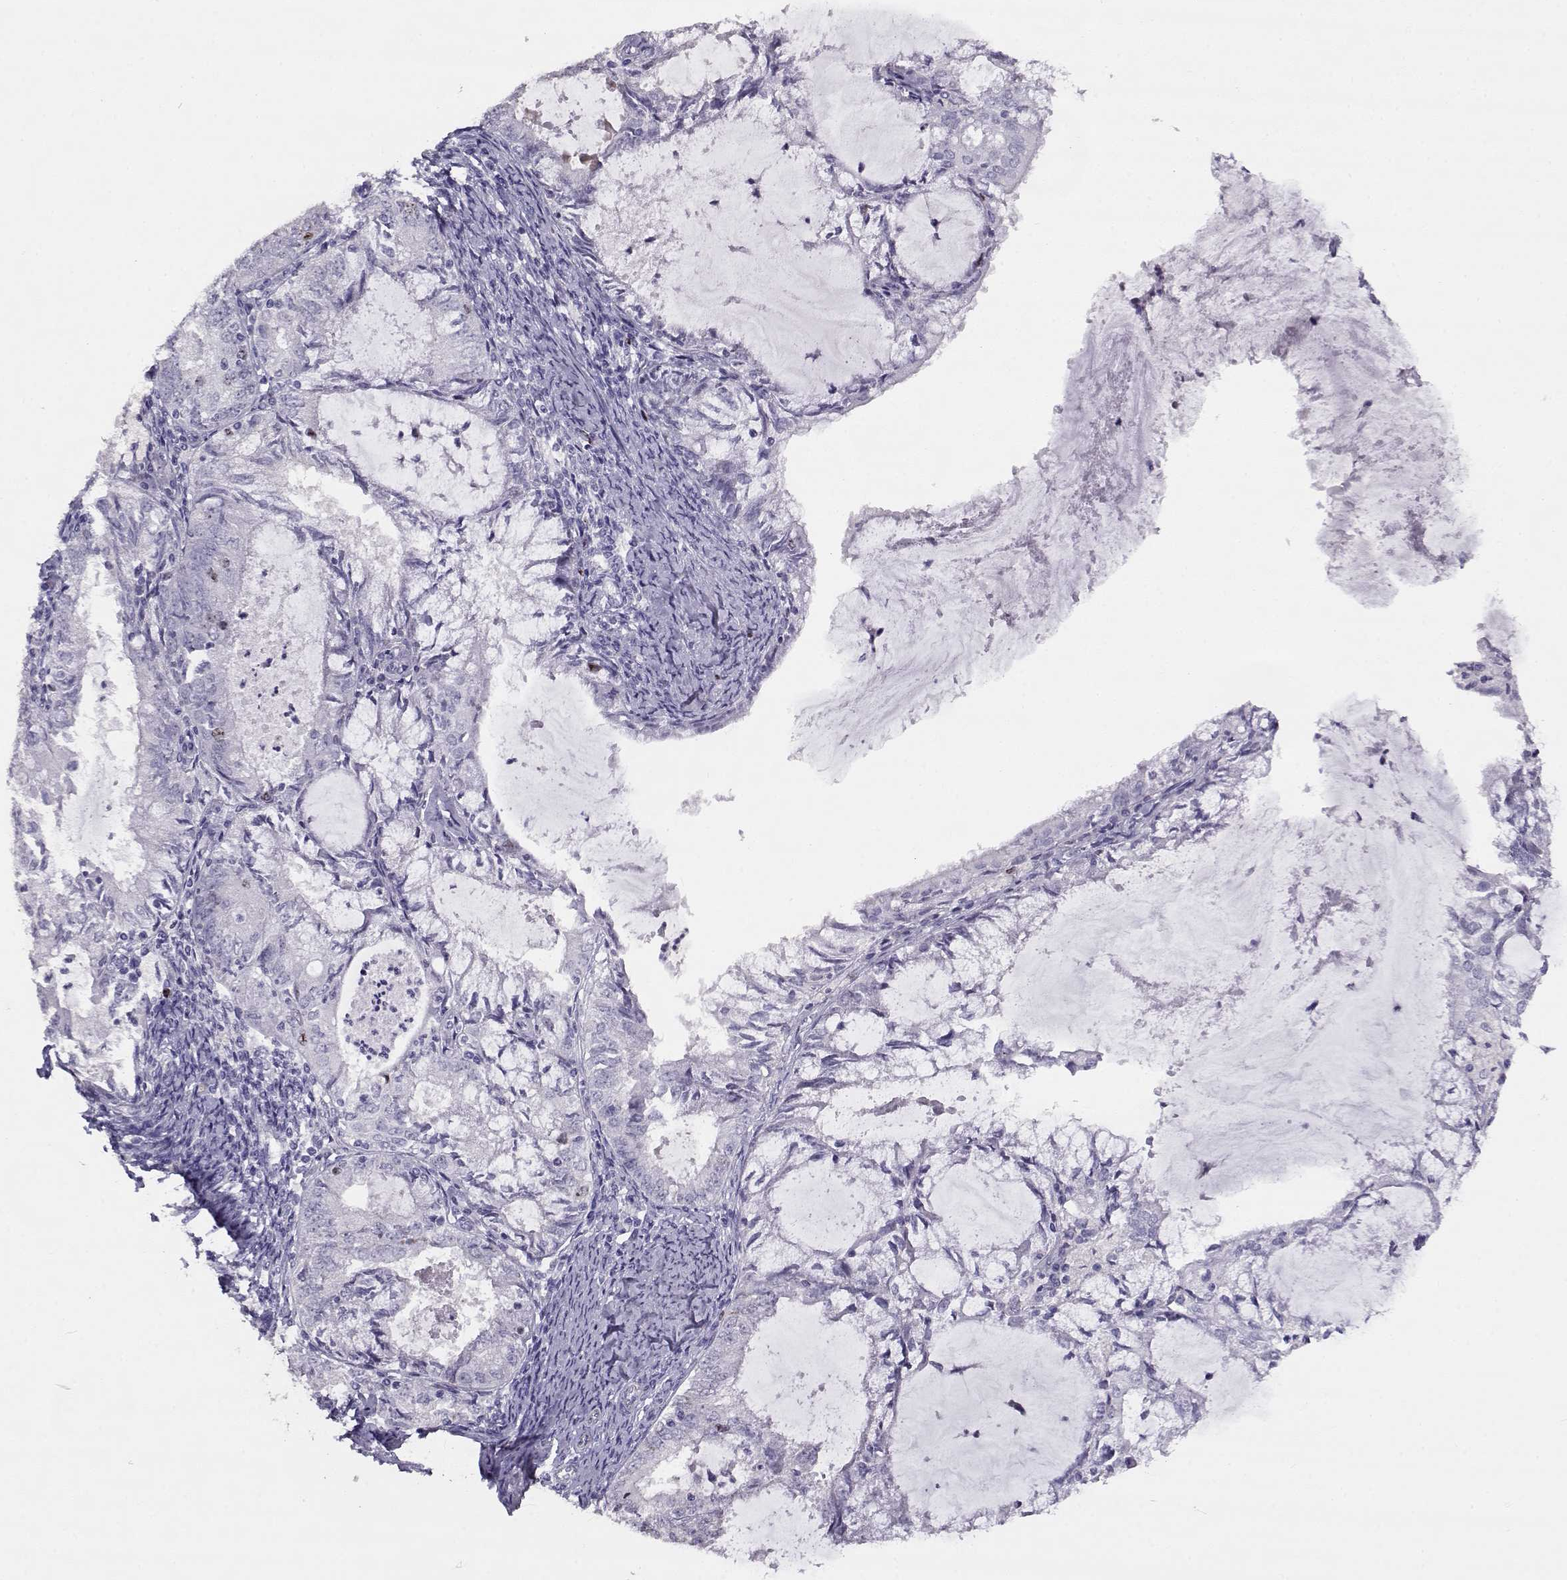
{"staining": {"intensity": "weak", "quantity": "<25%", "location": "nuclear"}, "tissue": "endometrial cancer", "cell_type": "Tumor cells", "image_type": "cancer", "snomed": [{"axis": "morphology", "description": "Adenocarcinoma, NOS"}, {"axis": "topography", "description": "Endometrium"}], "caption": "DAB (3,3'-diaminobenzidine) immunohistochemical staining of endometrial adenocarcinoma shows no significant positivity in tumor cells. (Brightfield microscopy of DAB IHC at high magnification).", "gene": "NPW", "patient": {"sex": "female", "age": 57}}